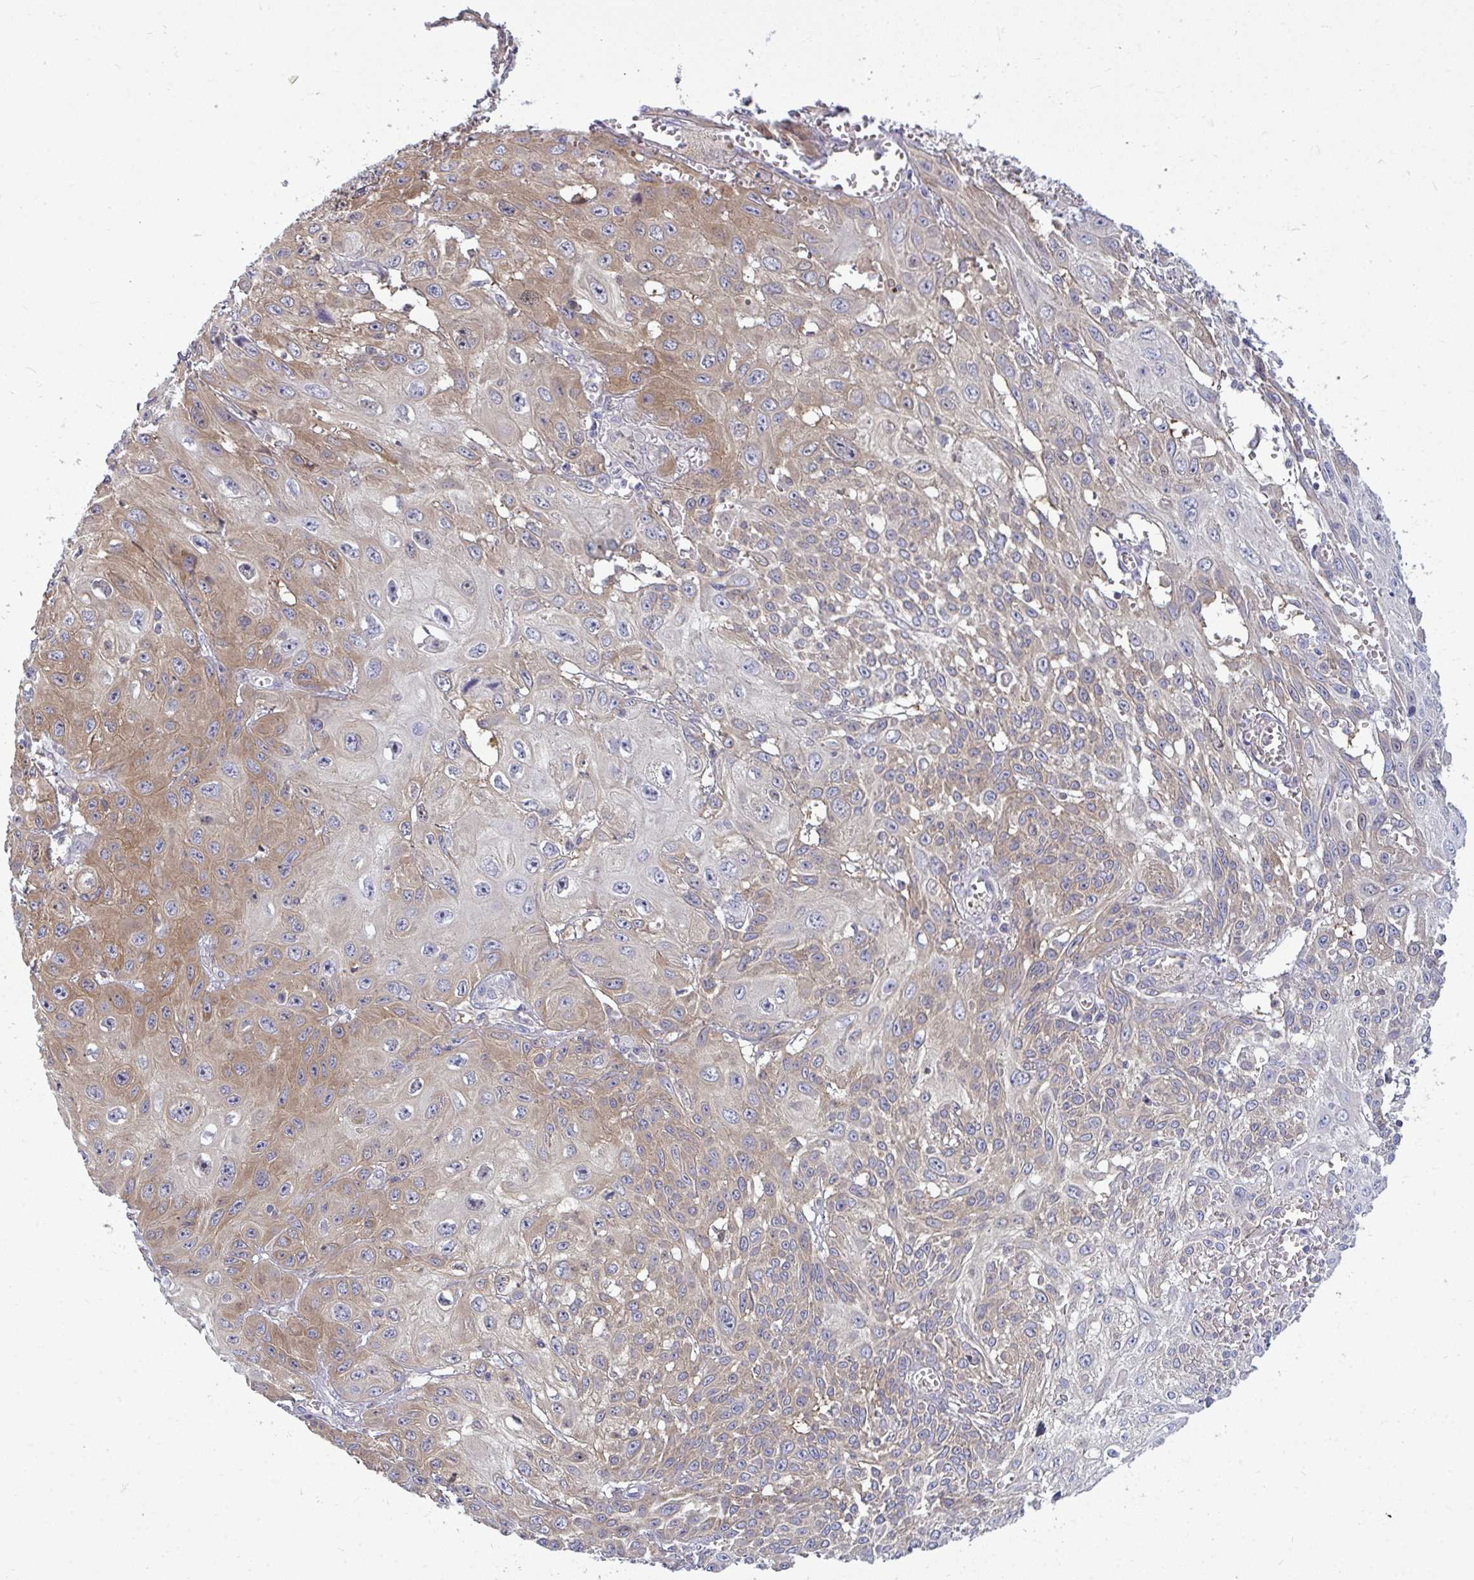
{"staining": {"intensity": "moderate", "quantity": "25%-75%", "location": "cytoplasmic/membranous"}, "tissue": "skin cancer", "cell_type": "Tumor cells", "image_type": "cancer", "snomed": [{"axis": "morphology", "description": "Squamous cell carcinoma, NOS"}, {"axis": "topography", "description": "Skin"}, {"axis": "topography", "description": "Vulva"}], "caption": "A brown stain shows moderate cytoplasmic/membranous positivity of a protein in human skin cancer tumor cells.", "gene": "SLC30A6", "patient": {"sex": "female", "age": 71}}